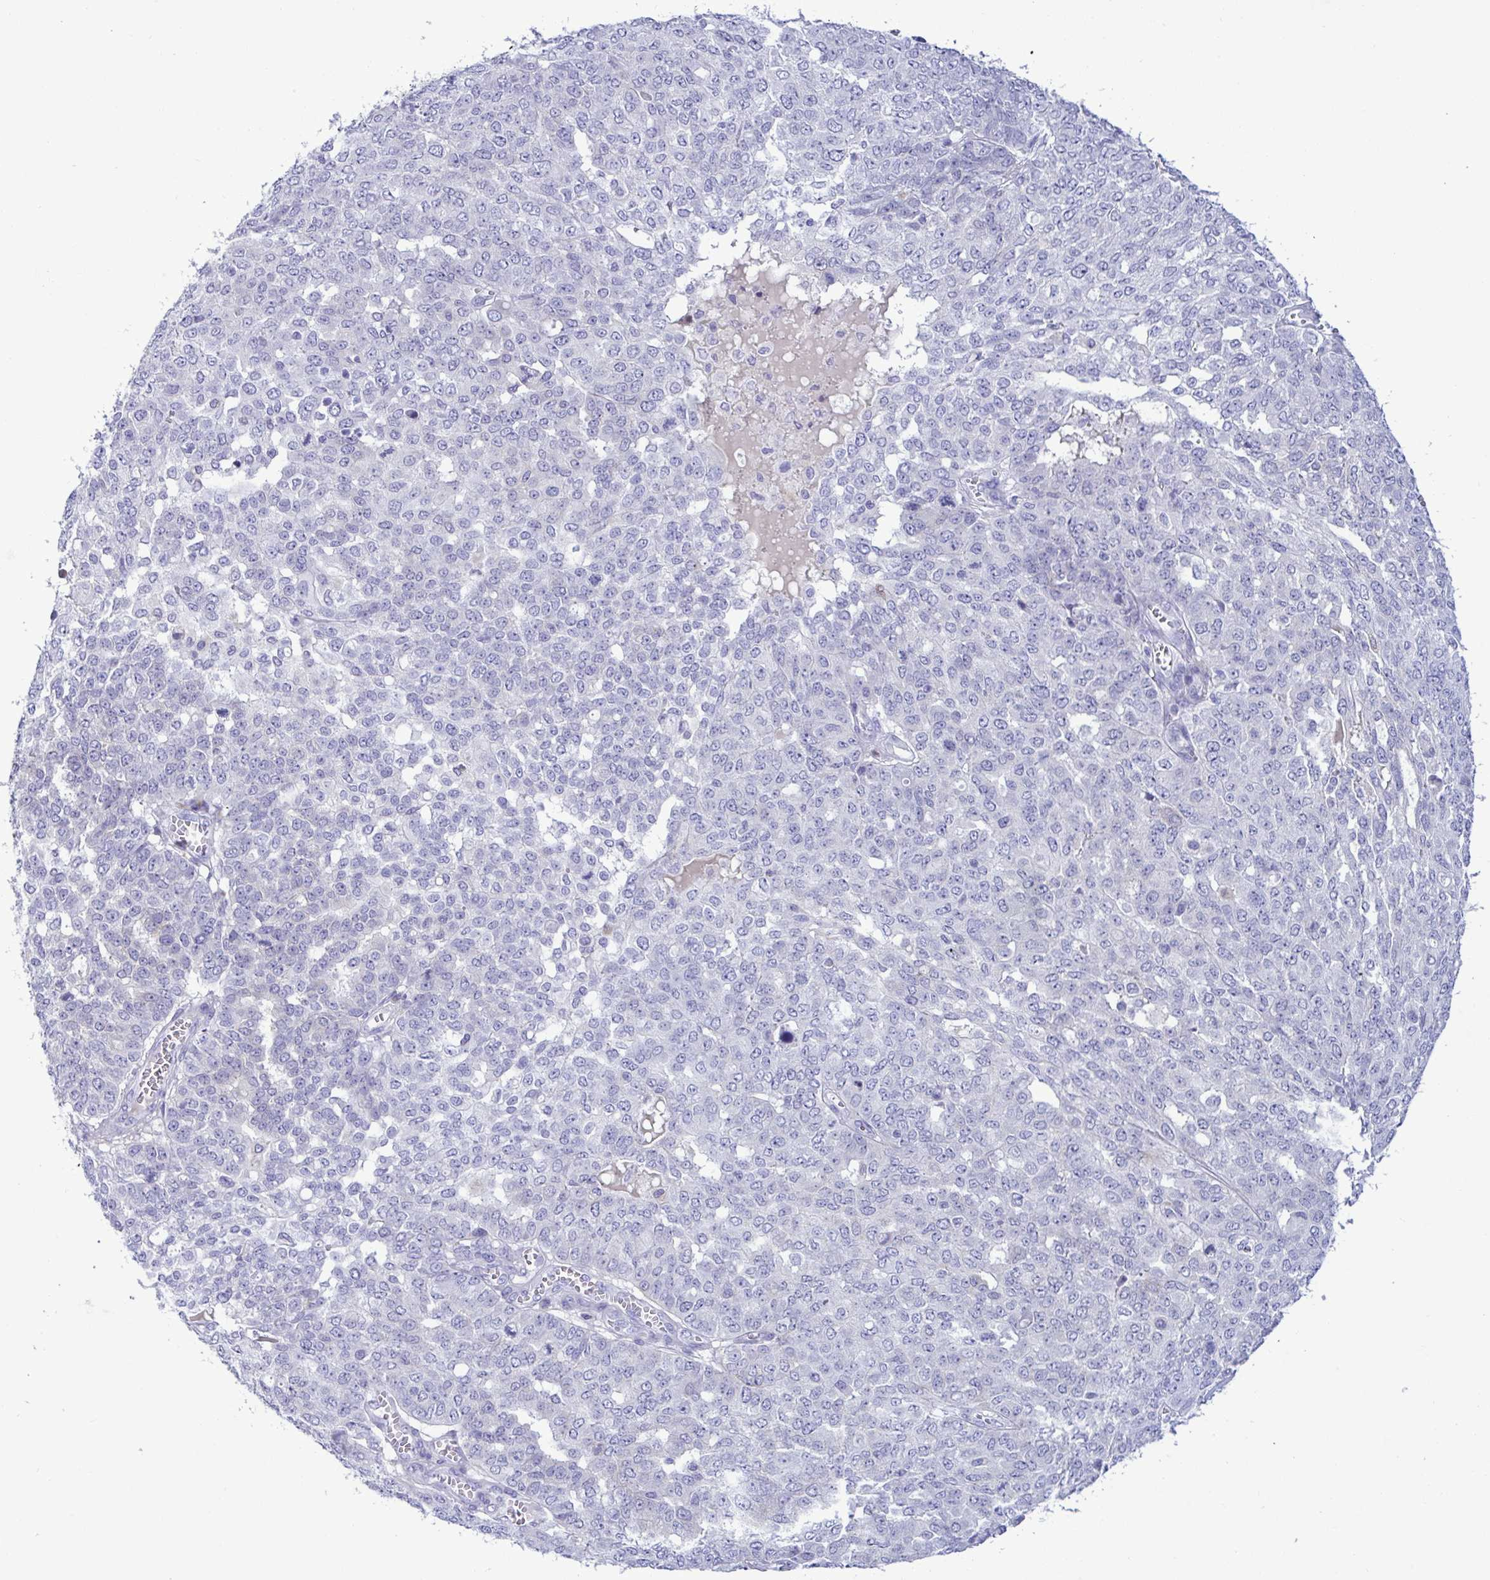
{"staining": {"intensity": "negative", "quantity": "none", "location": "none"}, "tissue": "ovarian cancer", "cell_type": "Tumor cells", "image_type": "cancer", "snomed": [{"axis": "morphology", "description": "Cystadenocarcinoma, serous, NOS"}, {"axis": "topography", "description": "Soft tissue"}, {"axis": "topography", "description": "Ovary"}], "caption": "This is an immunohistochemistry (IHC) histopathology image of ovarian cancer. There is no positivity in tumor cells.", "gene": "SREBF1", "patient": {"sex": "female", "age": 57}}